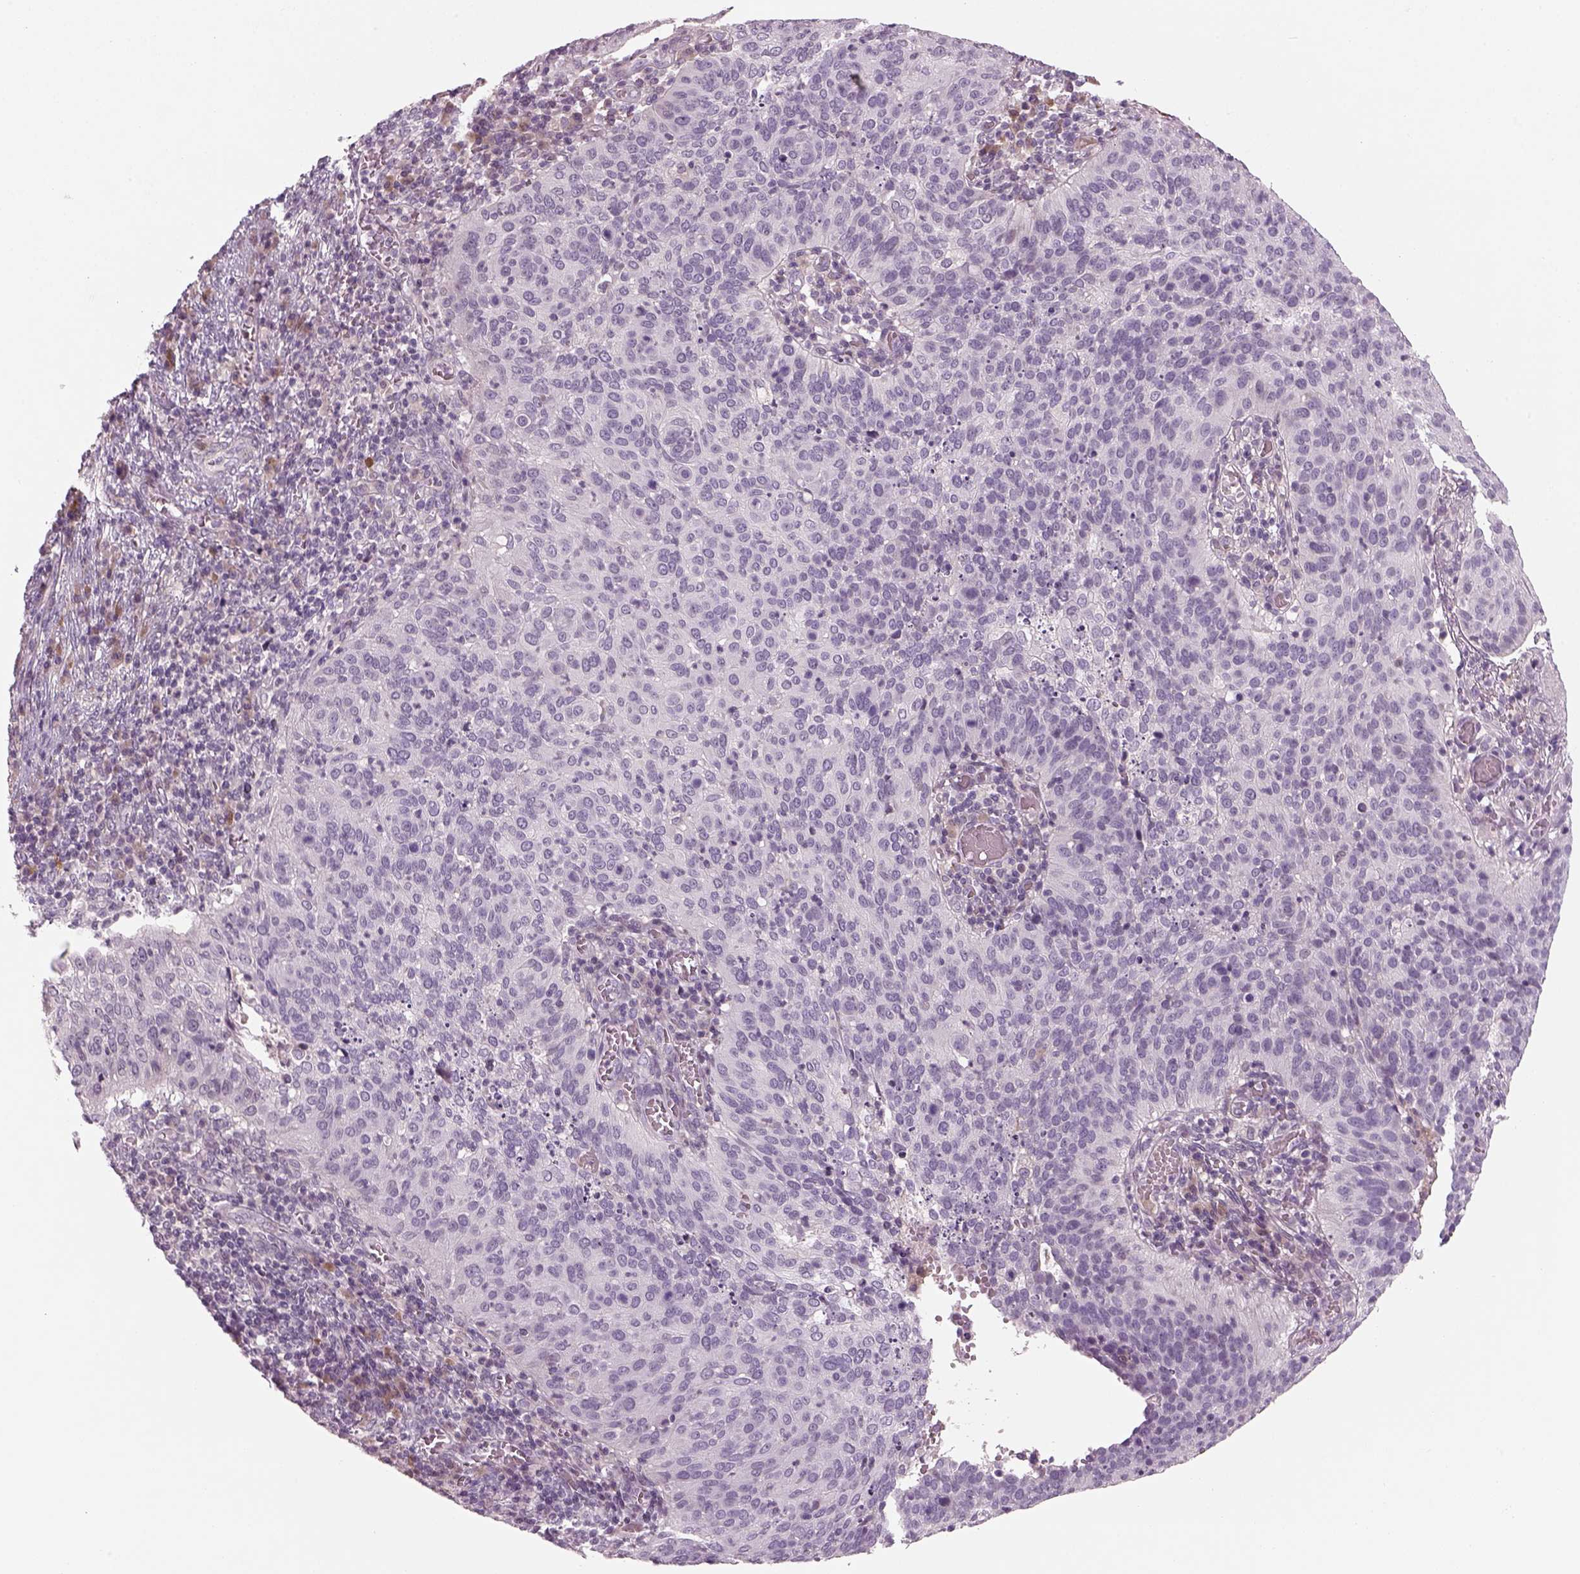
{"staining": {"intensity": "negative", "quantity": "none", "location": "none"}, "tissue": "cervical cancer", "cell_type": "Tumor cells", "image_type": "cancer", "snomed": [{"axis": "morphology", "description": "Squamous cell carcinoma, NOS"}, {"axis": "topography", "description": "Cervix"}], "caption": "The micrograph demonstrates no significant staining in tumor cells of cervical squamous cell carcinoma. (Brightfield microscopy of DAB immunohistochemistry (IHC) at high magnification).", "gene": "PENK", "patient": {"sex": "female", "age": 39}}